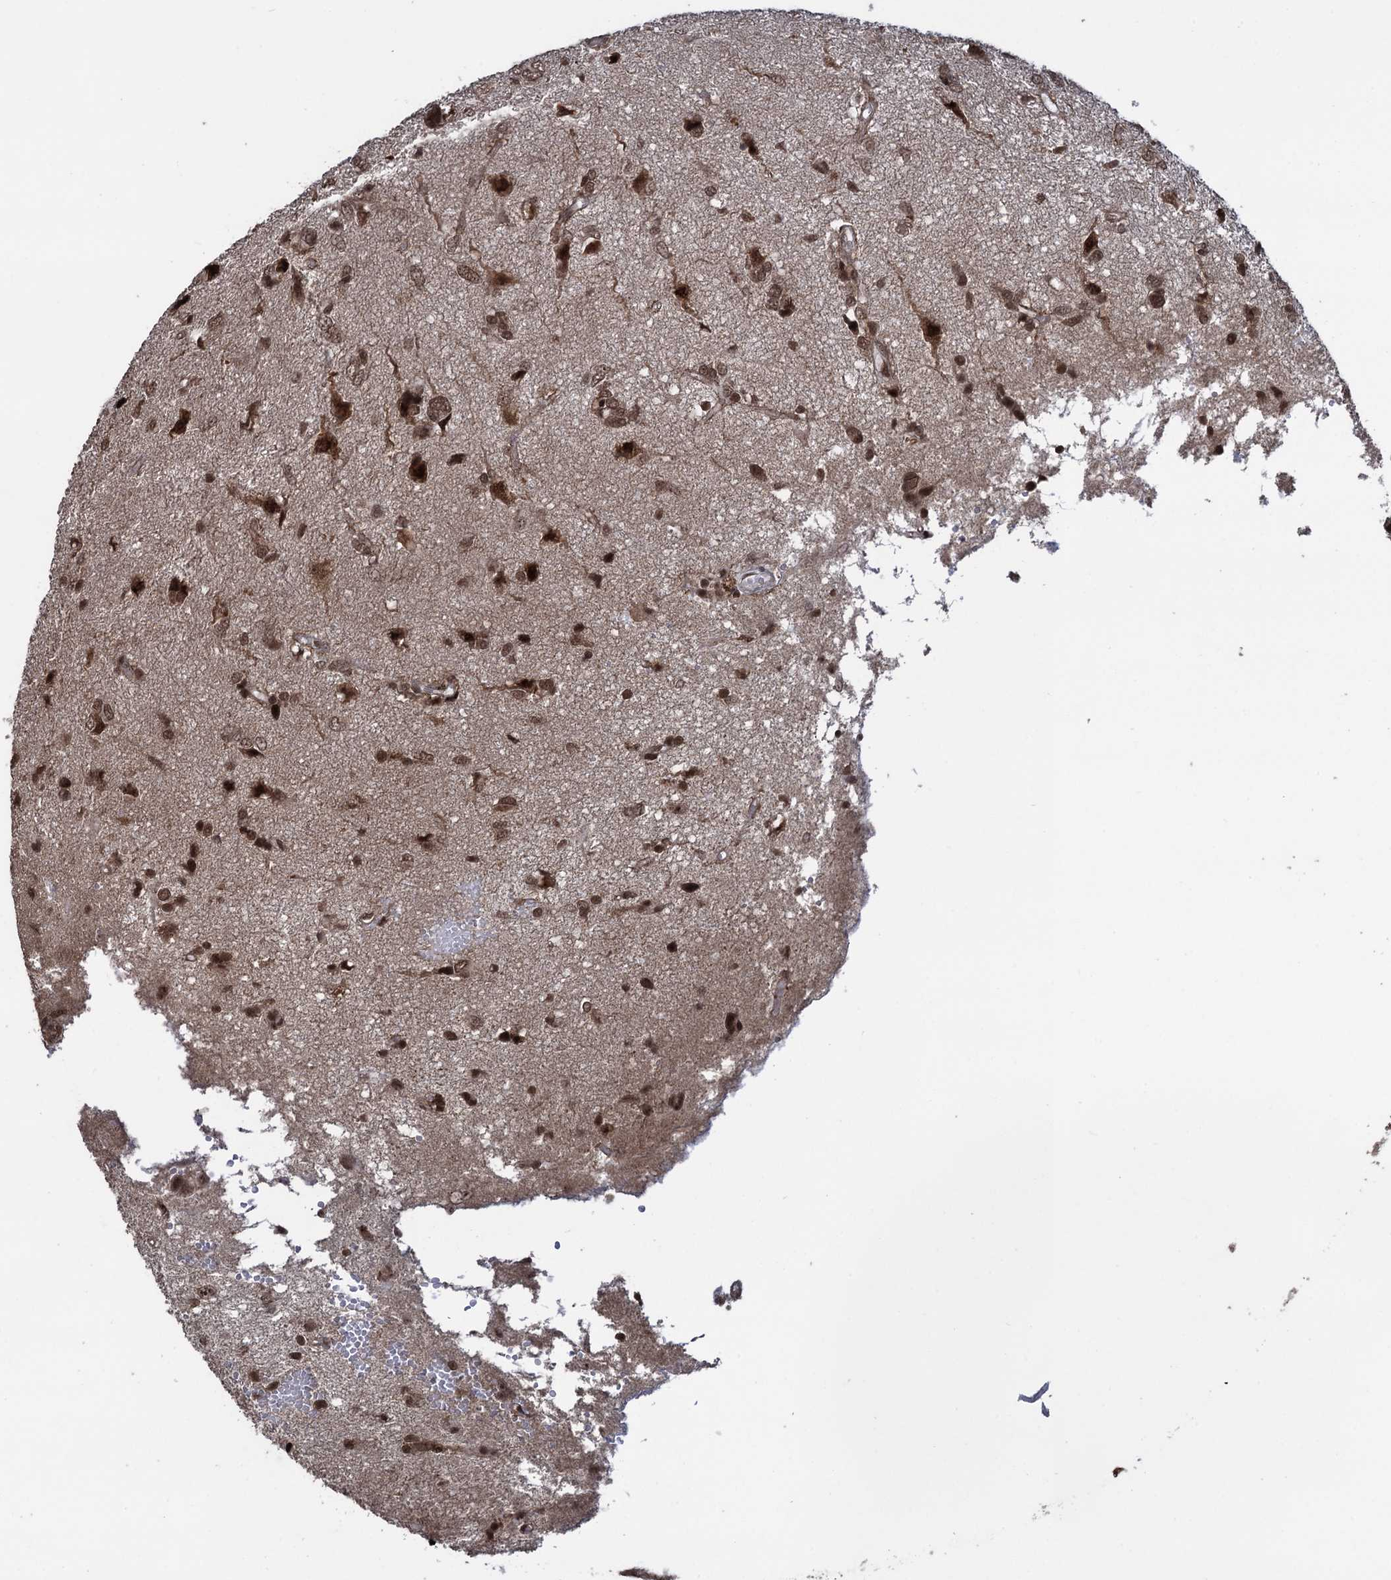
{"staining": {"intensity": "moderate", "quantity": ">75%", "location": "nuclear"}, "tissue": "glioma", "cell_type": "Tumor cells", "image_type": "cancer", "snomed": [{"axis": "morphology", "description": "Glioma, malignant, High grade"}, {"axis": "topography", "description": "Brain"}], "caption": "This is an image of immunohistochemistry (IHC) staining of glioma, which shows moderate staining in the nuclear of tumor cells.", "gene": "ZNF169", "patient": {"sex": "female", "age": 59}}